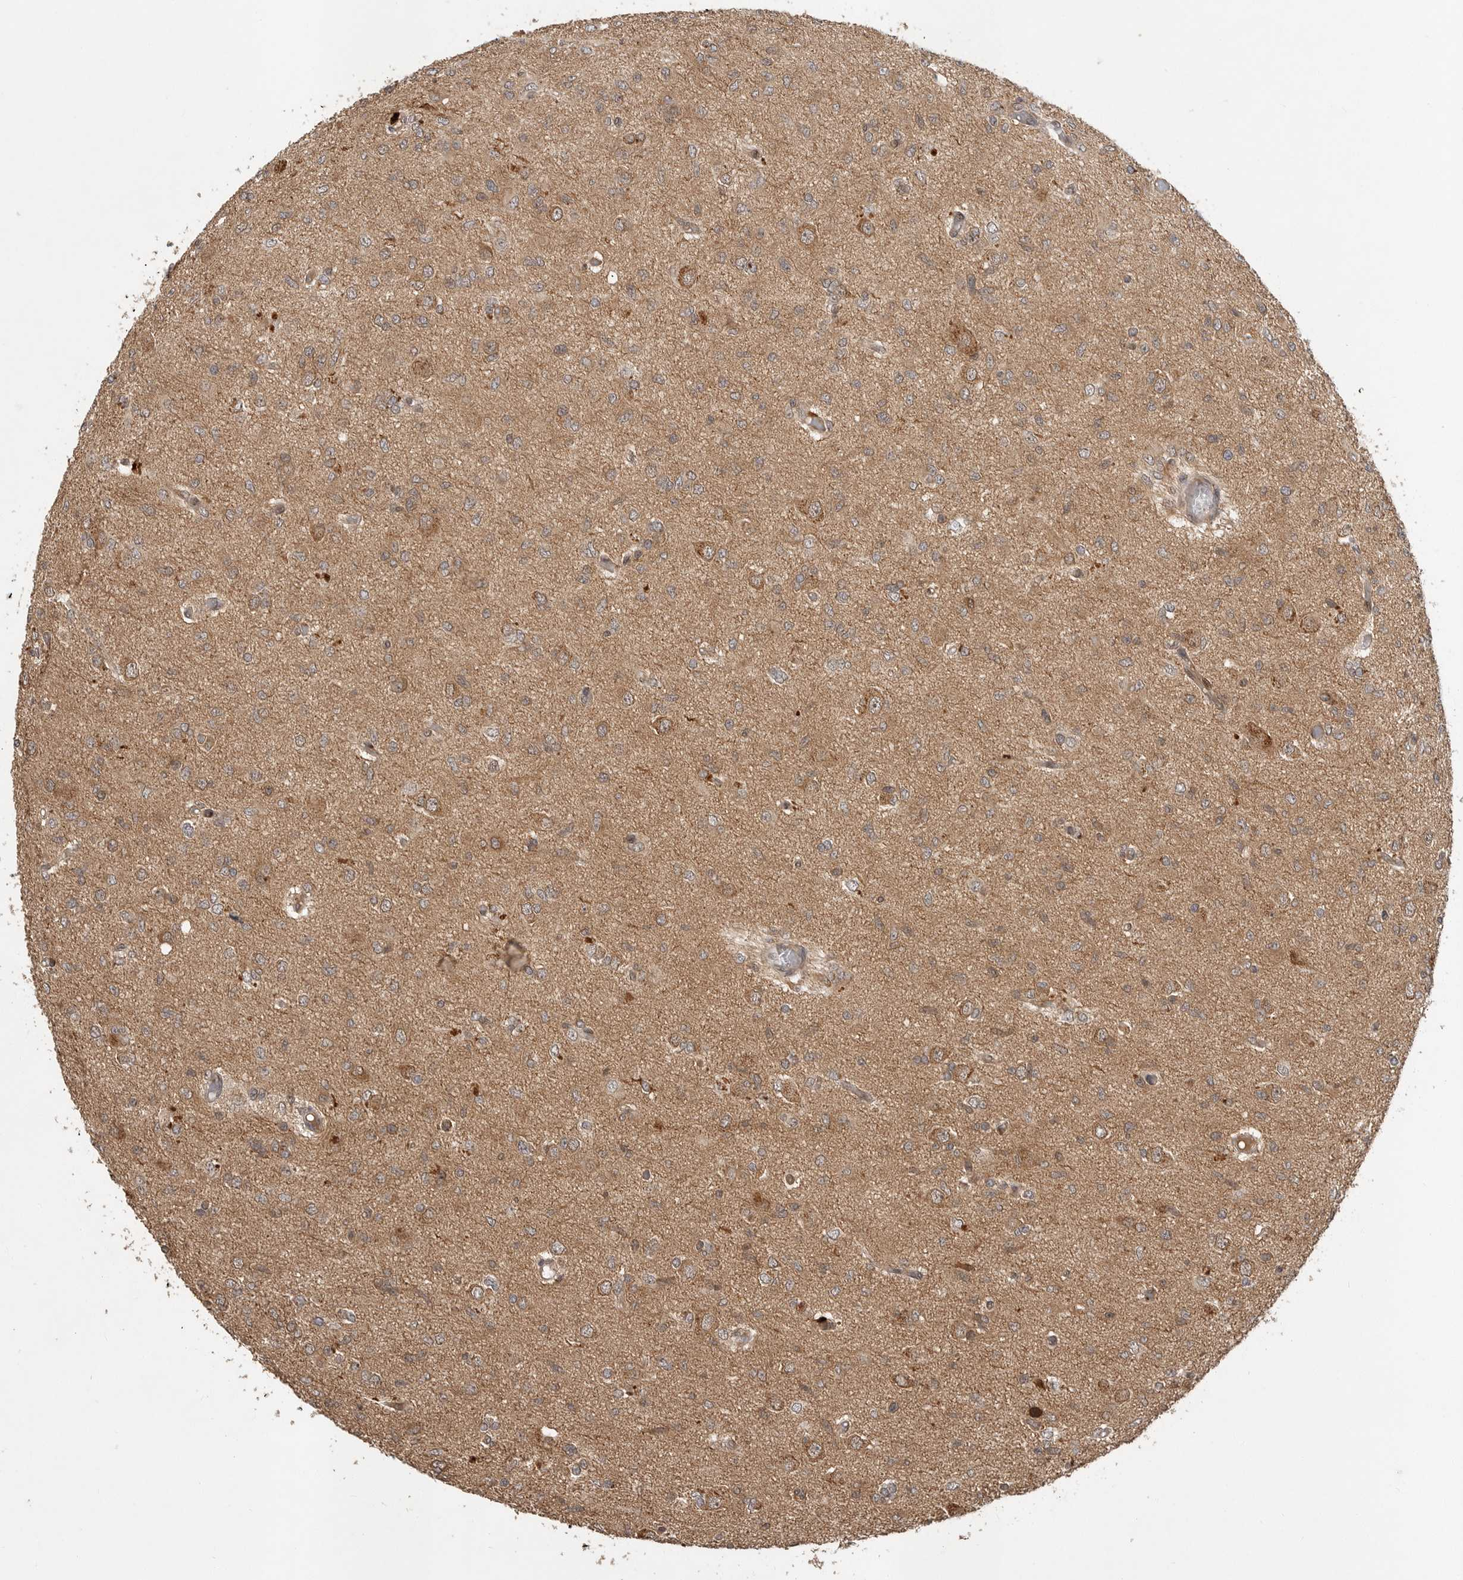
{"staining": {"intensity": "moderate", "quantity": "25%-75%", "location": "cytoplasmic/membranous"}, "tissue": "glioma", "cell_type": "Tumor cells", "image_type": "cancer", "snomed": [{"axis": "morphology", "description": "Glioma, malignant, High grade"}, {"axis": "topography", "description": "Brain"}], "caption": "Protein staining reveals moderate cytoplasmic/membranous positivity in about 25%-75% of tumor cells in malignant glioma (high-grade).", "gene": "OSBPL9", "patient": {"sex": "female", "age": 59}}